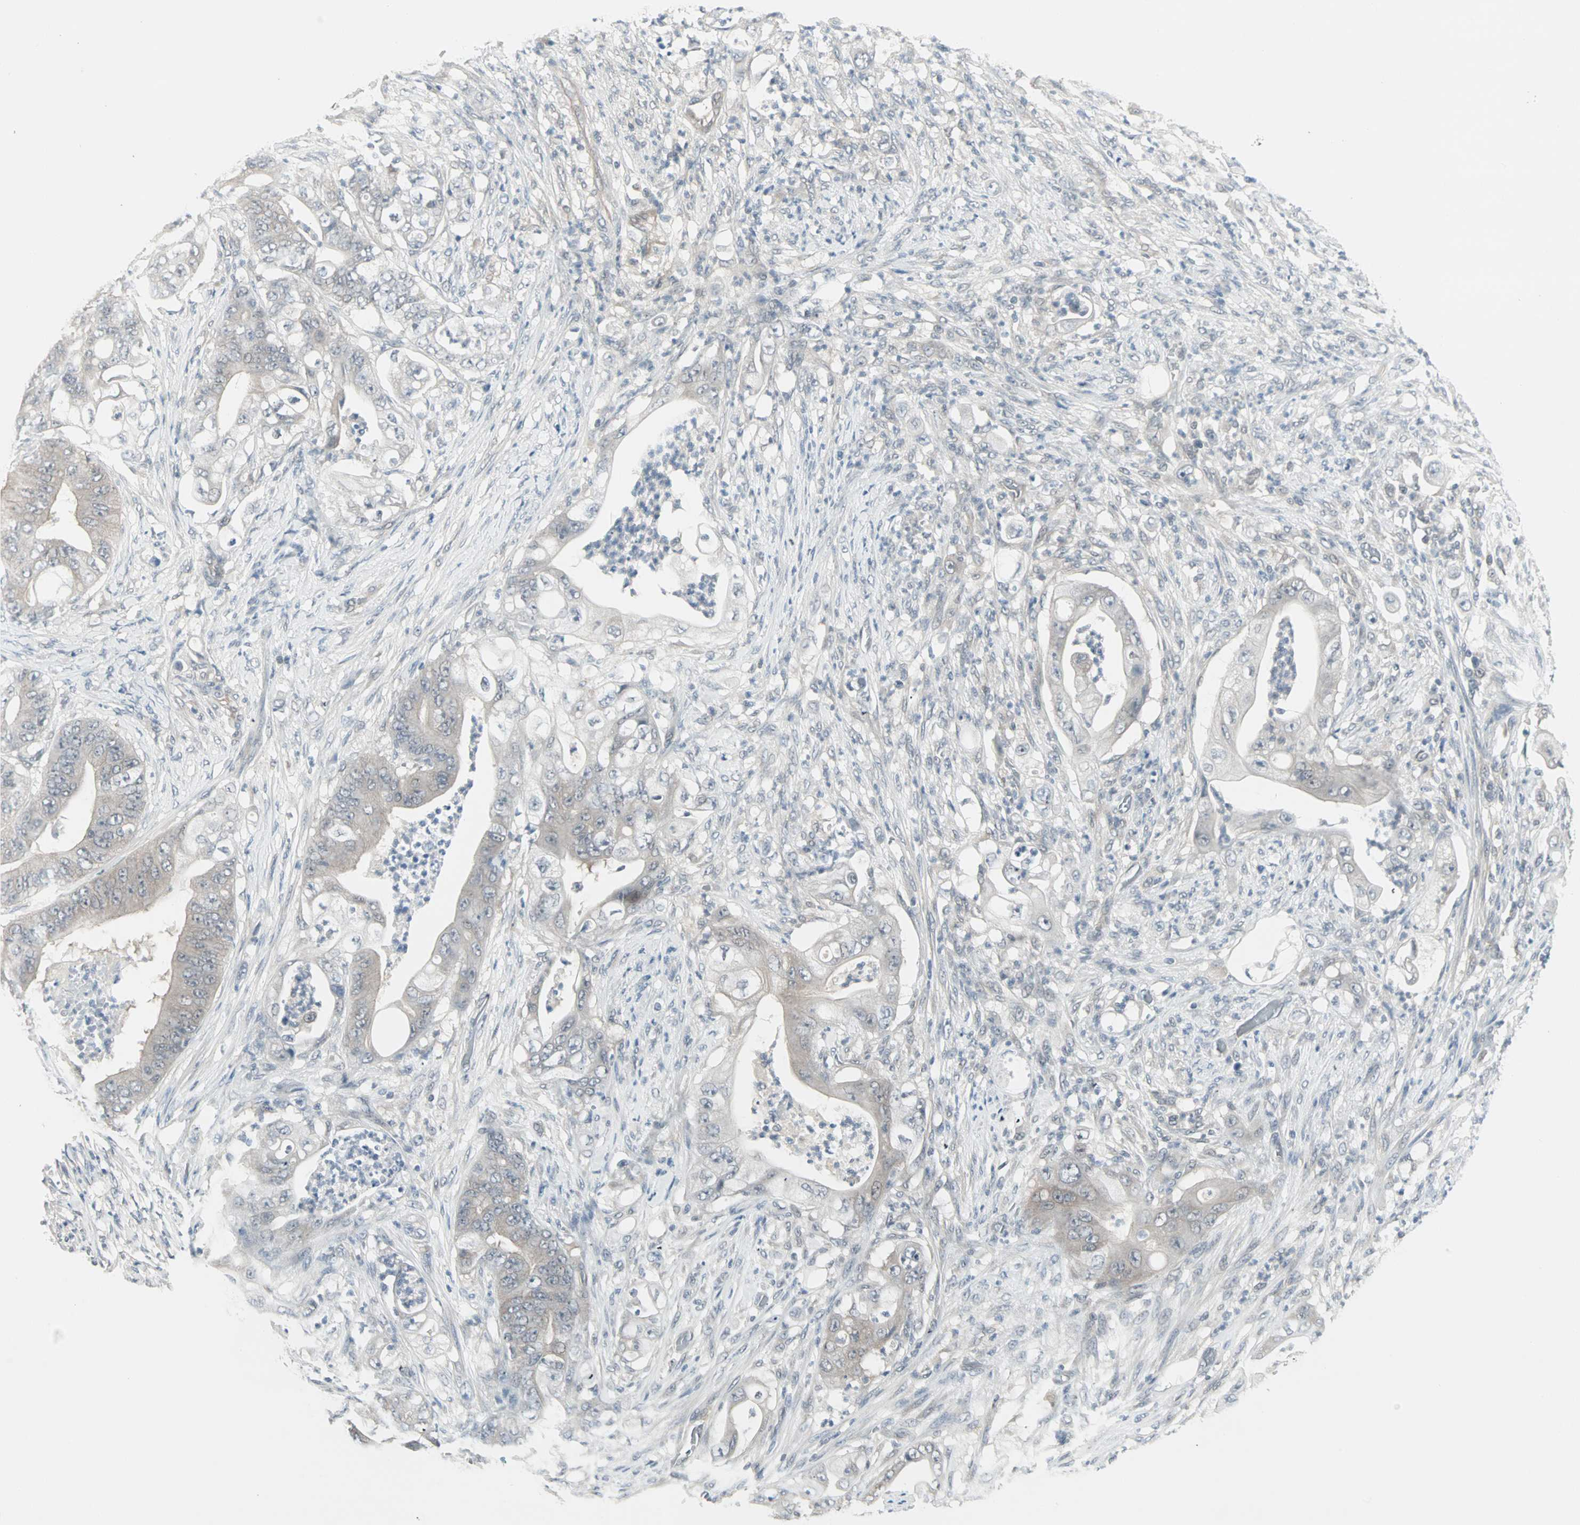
{"staining": {"intensity": "weak", "quantity": "25%-75%", "location": "cytoplasmic/membranous"}, "tissue": "stomach cancer", "cell_type": "Tumor cells", "image_type": "cancer", "snomed": [{"axis": "morphology", "description": "Adenocarcinoma, NOS"}, {"axis": "topography", "description": "Stomach"}], "caption": "Weak cytoplasmic/membranous protein expression is seen in approximately 25%-75% of tumor cells in stomach cancer.", "gene": "PTPA", "patient": {"sex": "female", "age": 73}}